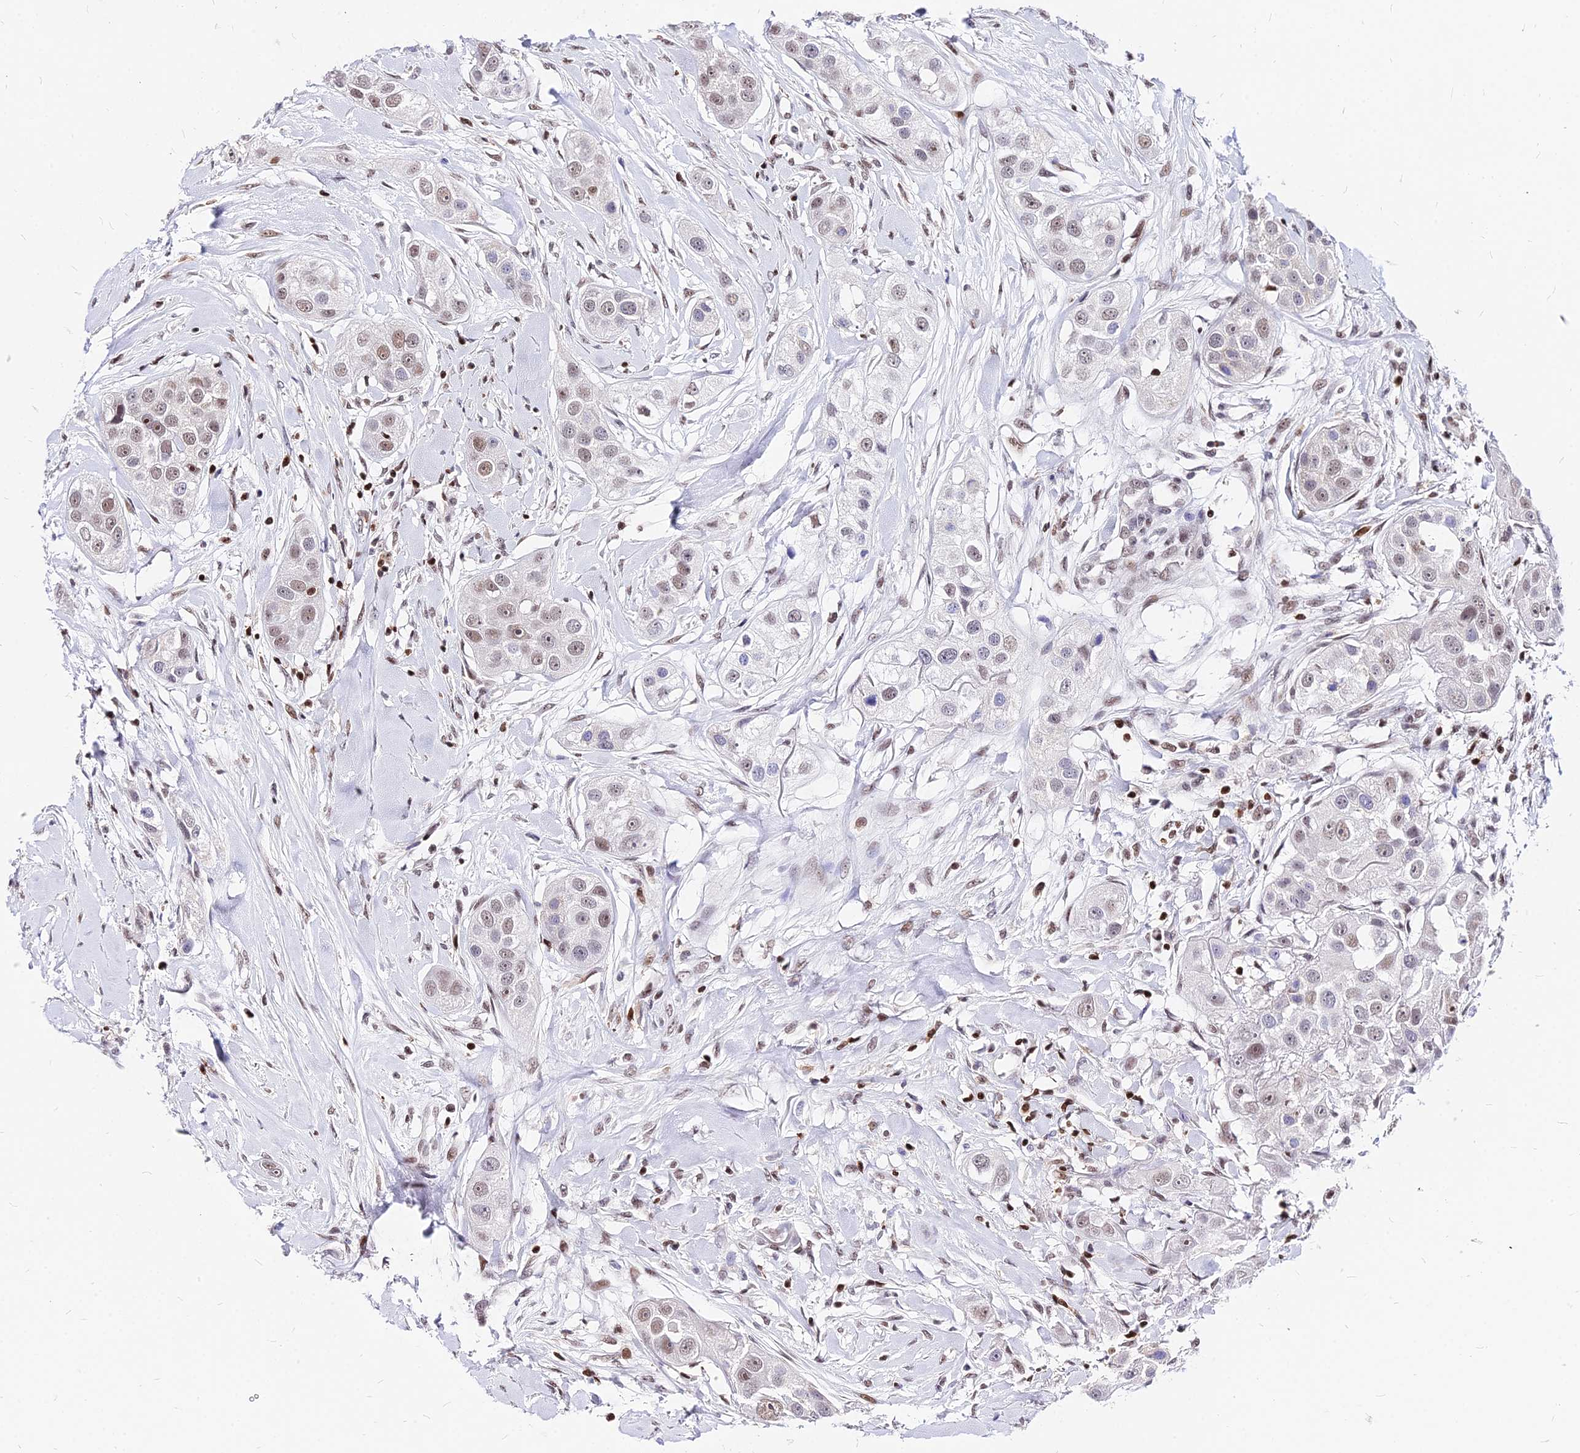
{"staining": {"intensity": "weak", "quantity": ">75%", "location": "nuclear"}, "tissue": "head and neck cancer", "cell_type": "Tumor cells", "image_type": "cancer", "snomed": [{"axis": "morphology", "description": "Normal tissue, NOS"}, {"axis": "morphology", "description": "Squamous cell carcinoma, NOS"}, {"axis": "topography", "description": "Skeletal muscle"}, {"axis": "topography", "description": "Head-Neck"}], "caption": "This is a histology image of IHC staining of head and neck cancer (squamous cell carcinoma), which shows weak positivity in the nuclear of tumor cells.", "gene": "PAXX", "patient": {"sex": "male", "age": 51}}